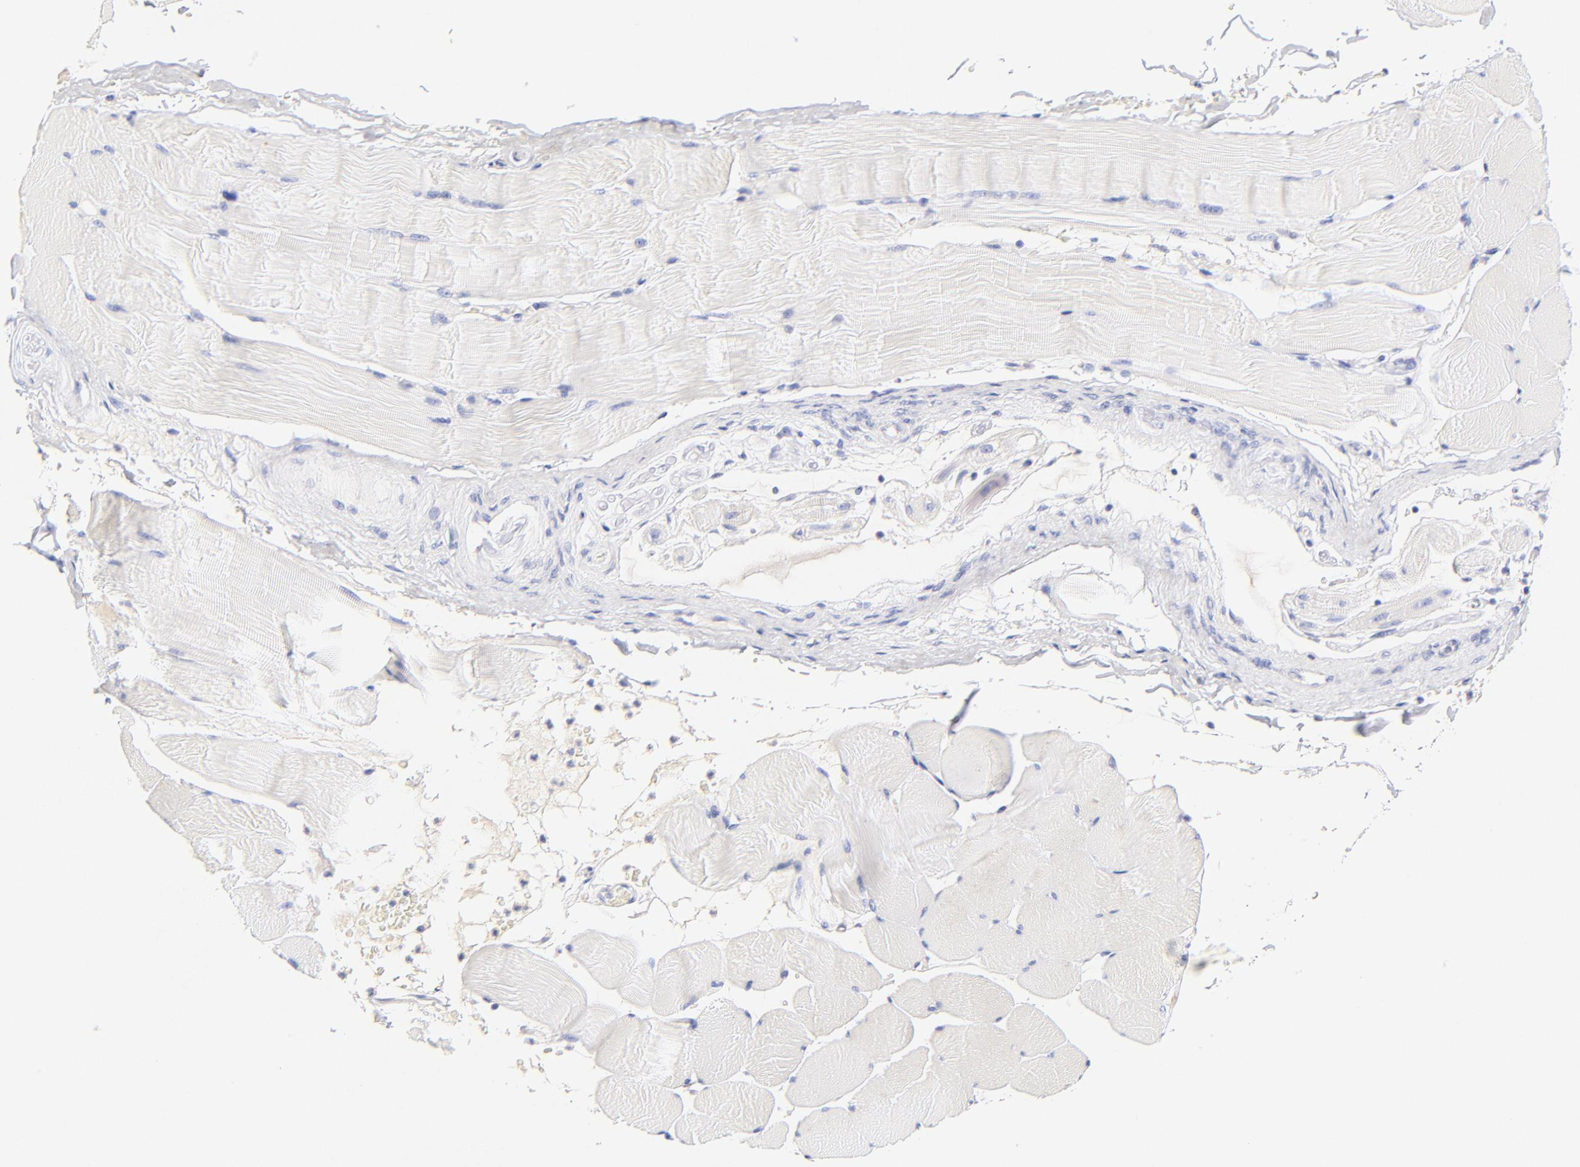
{"staining": {"intensity": "negative", "quantity": "none", "location": "none"}, "tissue": "skeletal muscle", "cell_type": "Myocytes", "image_type": "normal", "snomed": [{"axis": "morphology", "description": "Normal tissue, NOS"}, {"axis": "topography", "description": "Skeletal muscle"}], "caption": "Immunohistochemistry (IHC) image of benign skeletal muscle: skeletal muscle stained with DAB (3,3'-diaminobenzidine) shows no significant protein positivity in myocytes. The staining is performed using DAB (3,3'-diaminobenzidine) brown chromogen with nuclei counter-stained in using hematoxylin.", "gene": "ASB9", "patient": {"sex": "male", "age": 62}}